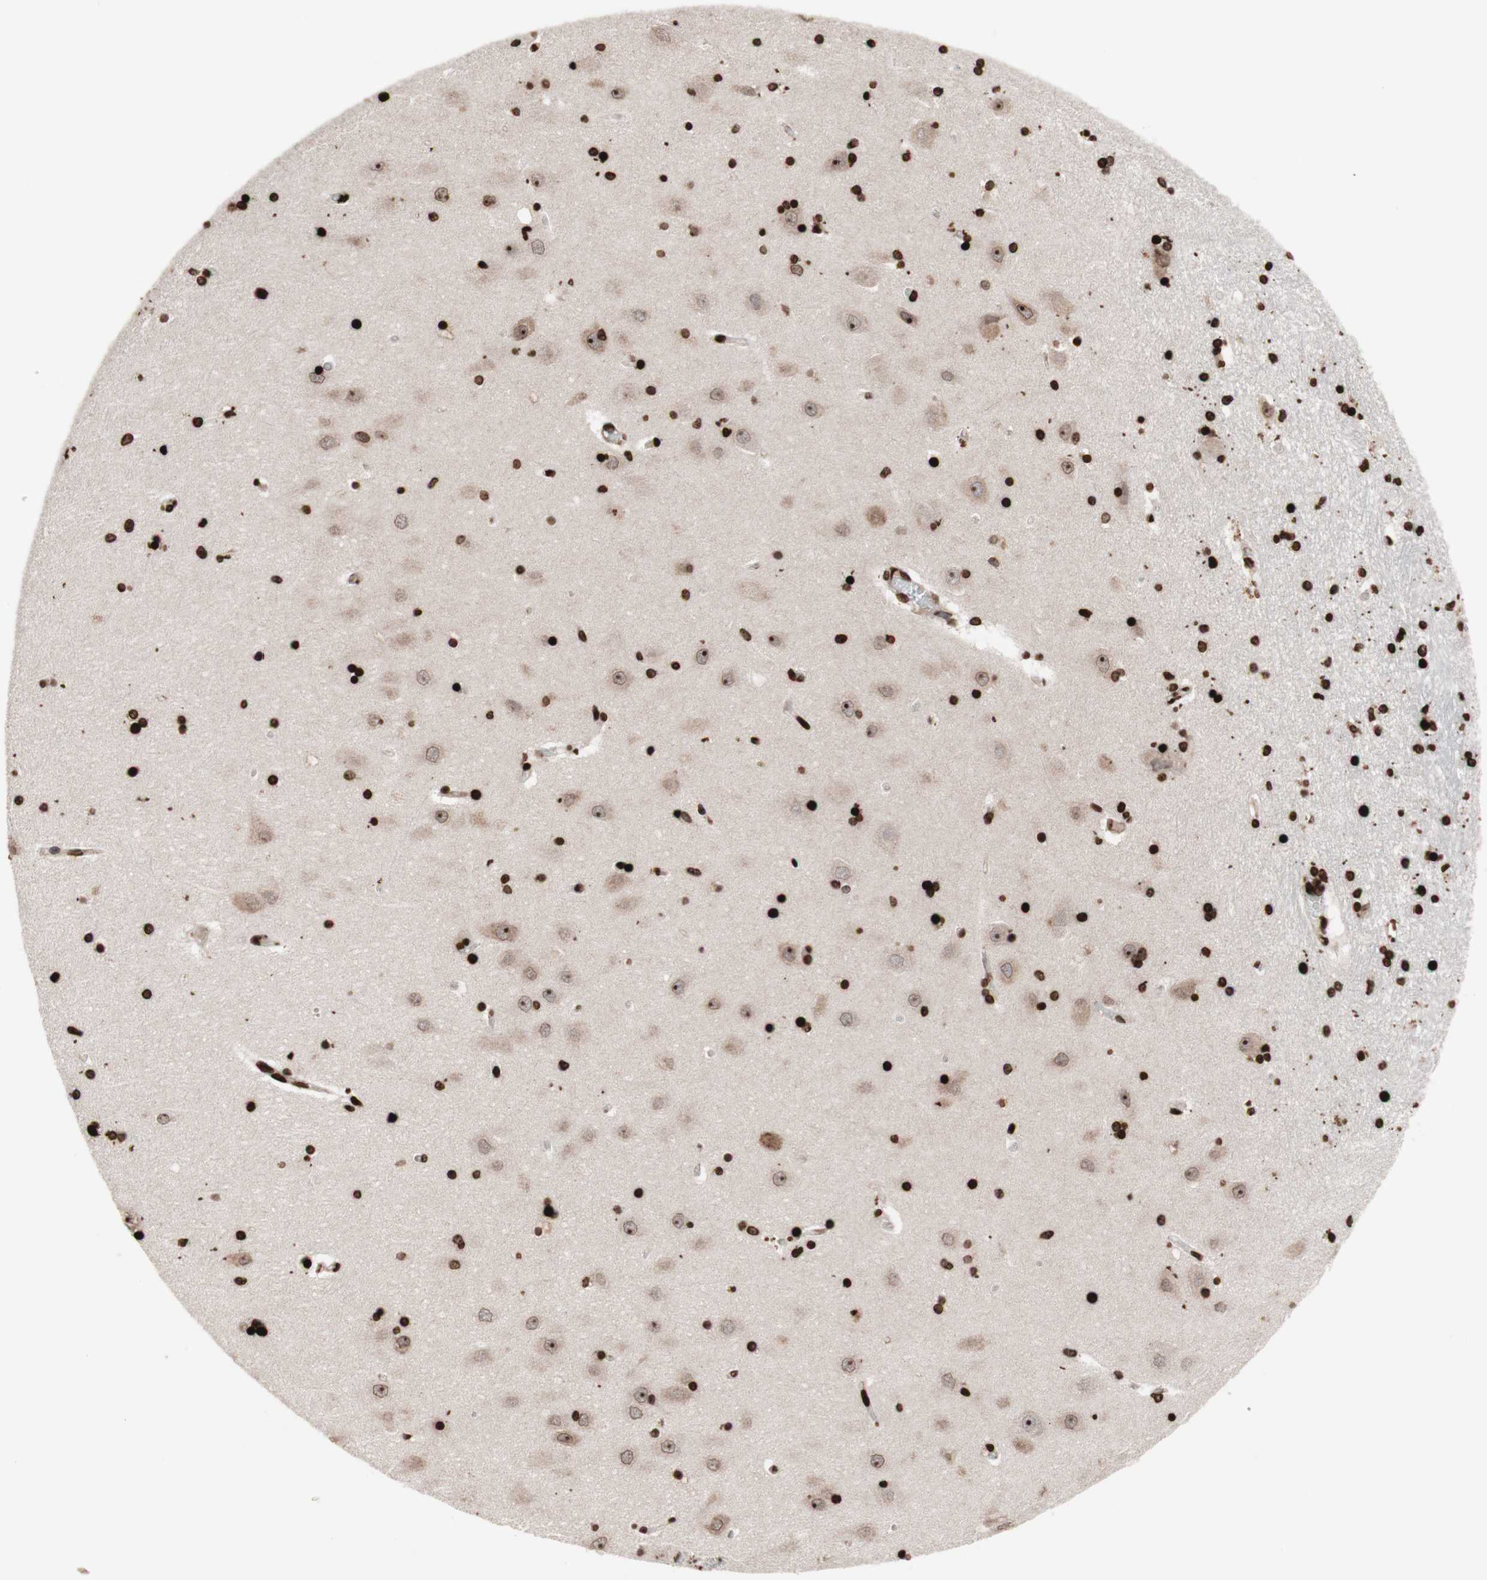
{"staining": {"intensity": "strong", "quantity": ">75%", "location": "nuclear"}, "tissue": "hippocampus", "cell_type": "Glial cells", "image_type": "normal", "snomed": [{"axis": "morphology", "description": "Normal tissue, NOS"}, {"axis": "topography", "description": "Hippocampus"}], "caption": "An immunohistochemistry (IHC) photomicrograph of unremarkable tissue is shown. Protein staining in brown highlights strong nuclear positivity in hippocampus within glial cells.", "gene": "NCAPD2", "patient": {"sex": "female", "age": 54}}